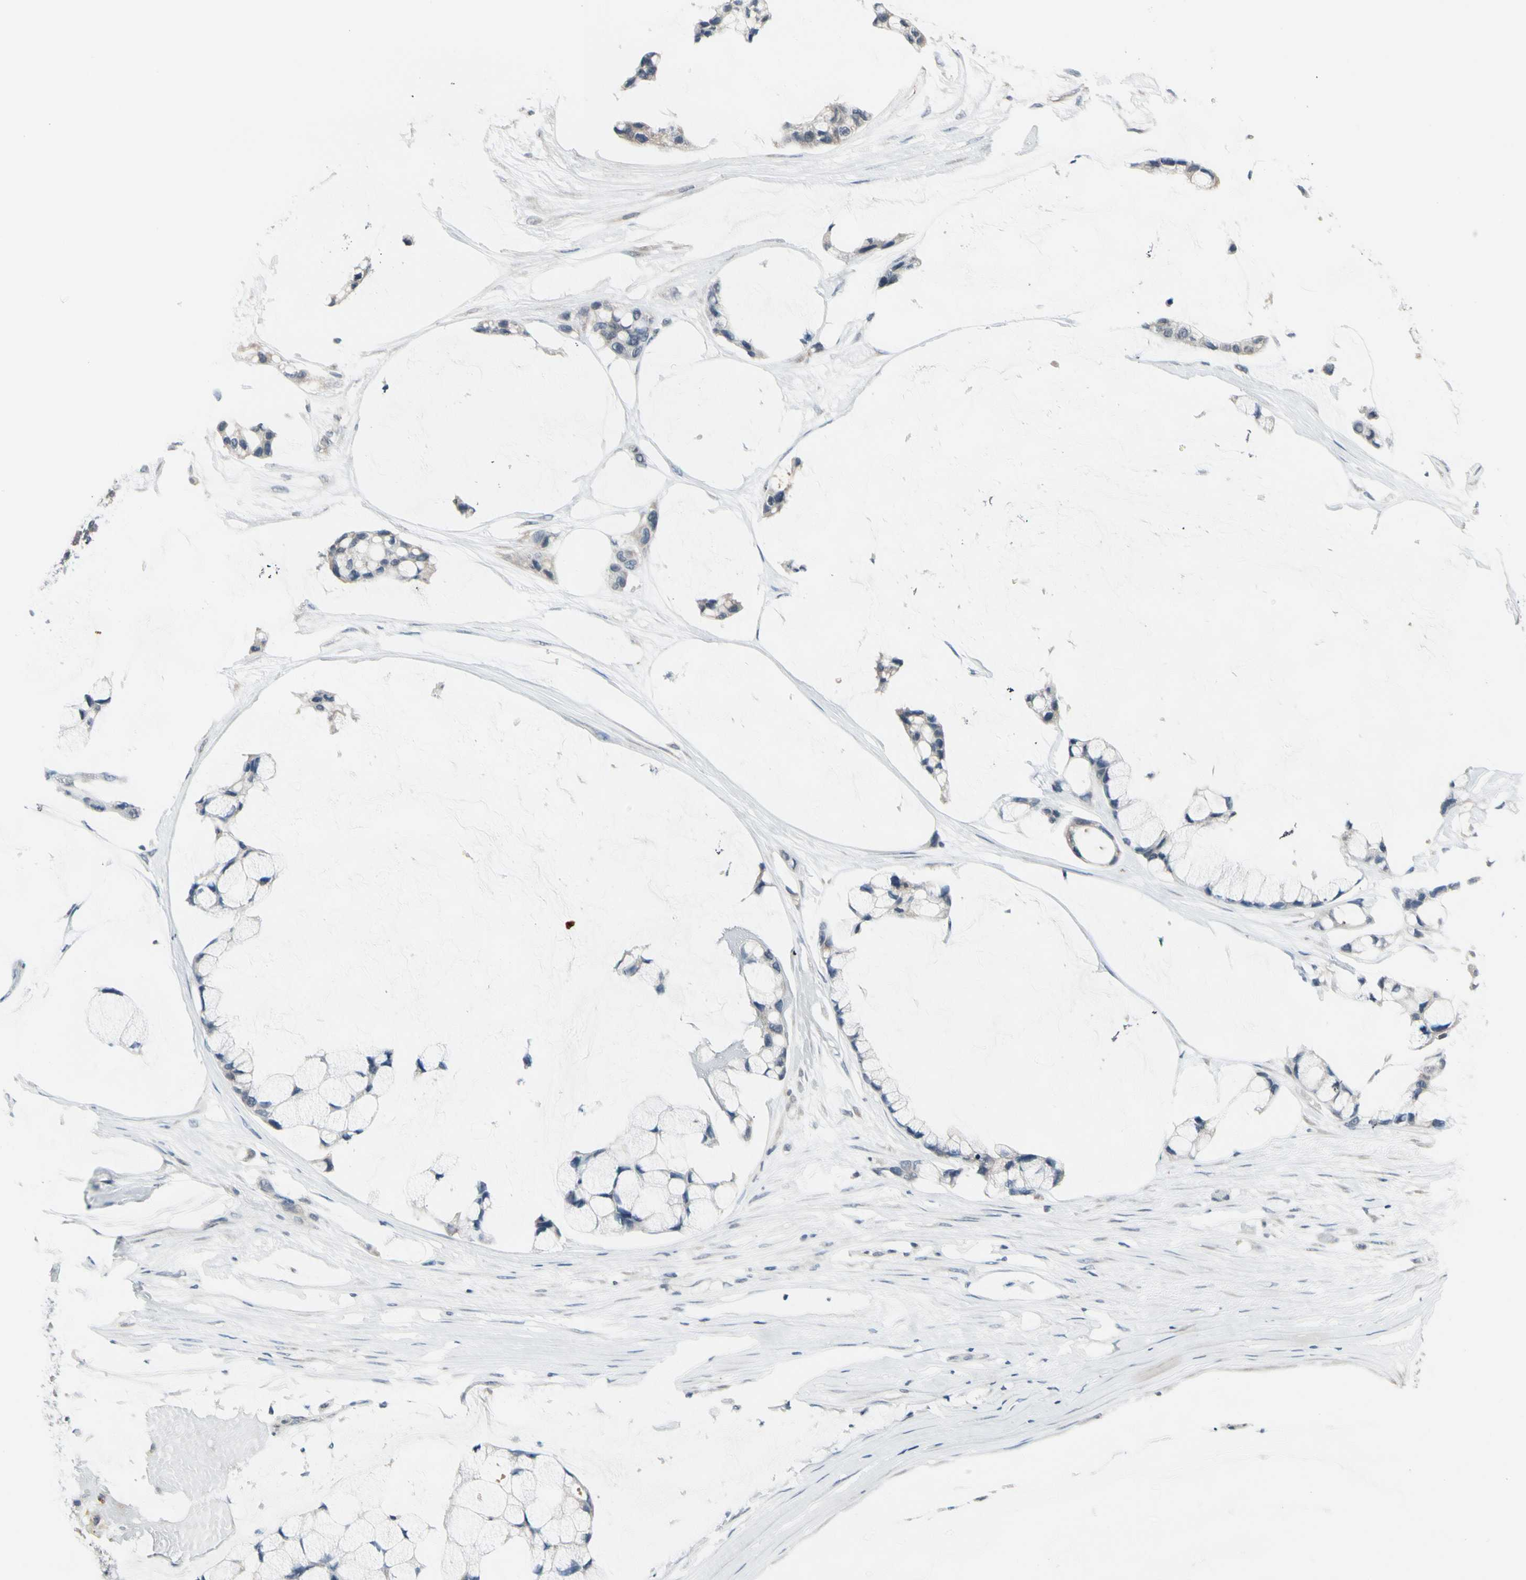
{"staining": {"intensity": "weak", "quantity": "25%-75%", "location": "cytoplasmic/membranous"}, "tissue": "ovarian cancer", "cell_type": "Tumor cells", "image_type": "cancer", "snomed": [{"axis": "morphology", "description": "Cystadenocarcinoma, mucinous, NOS"}, {"axis": "topography", "description": "Ovary"}], "caption": "This histopathology image exhibits immunohistochemistry staining of human ovarian cancer, with low weak cytoplasmic/membranous staining in about 25%-75% of tumor cells.", "gene": "SV2A", "patient": {"sex": "female", "age": 39}}